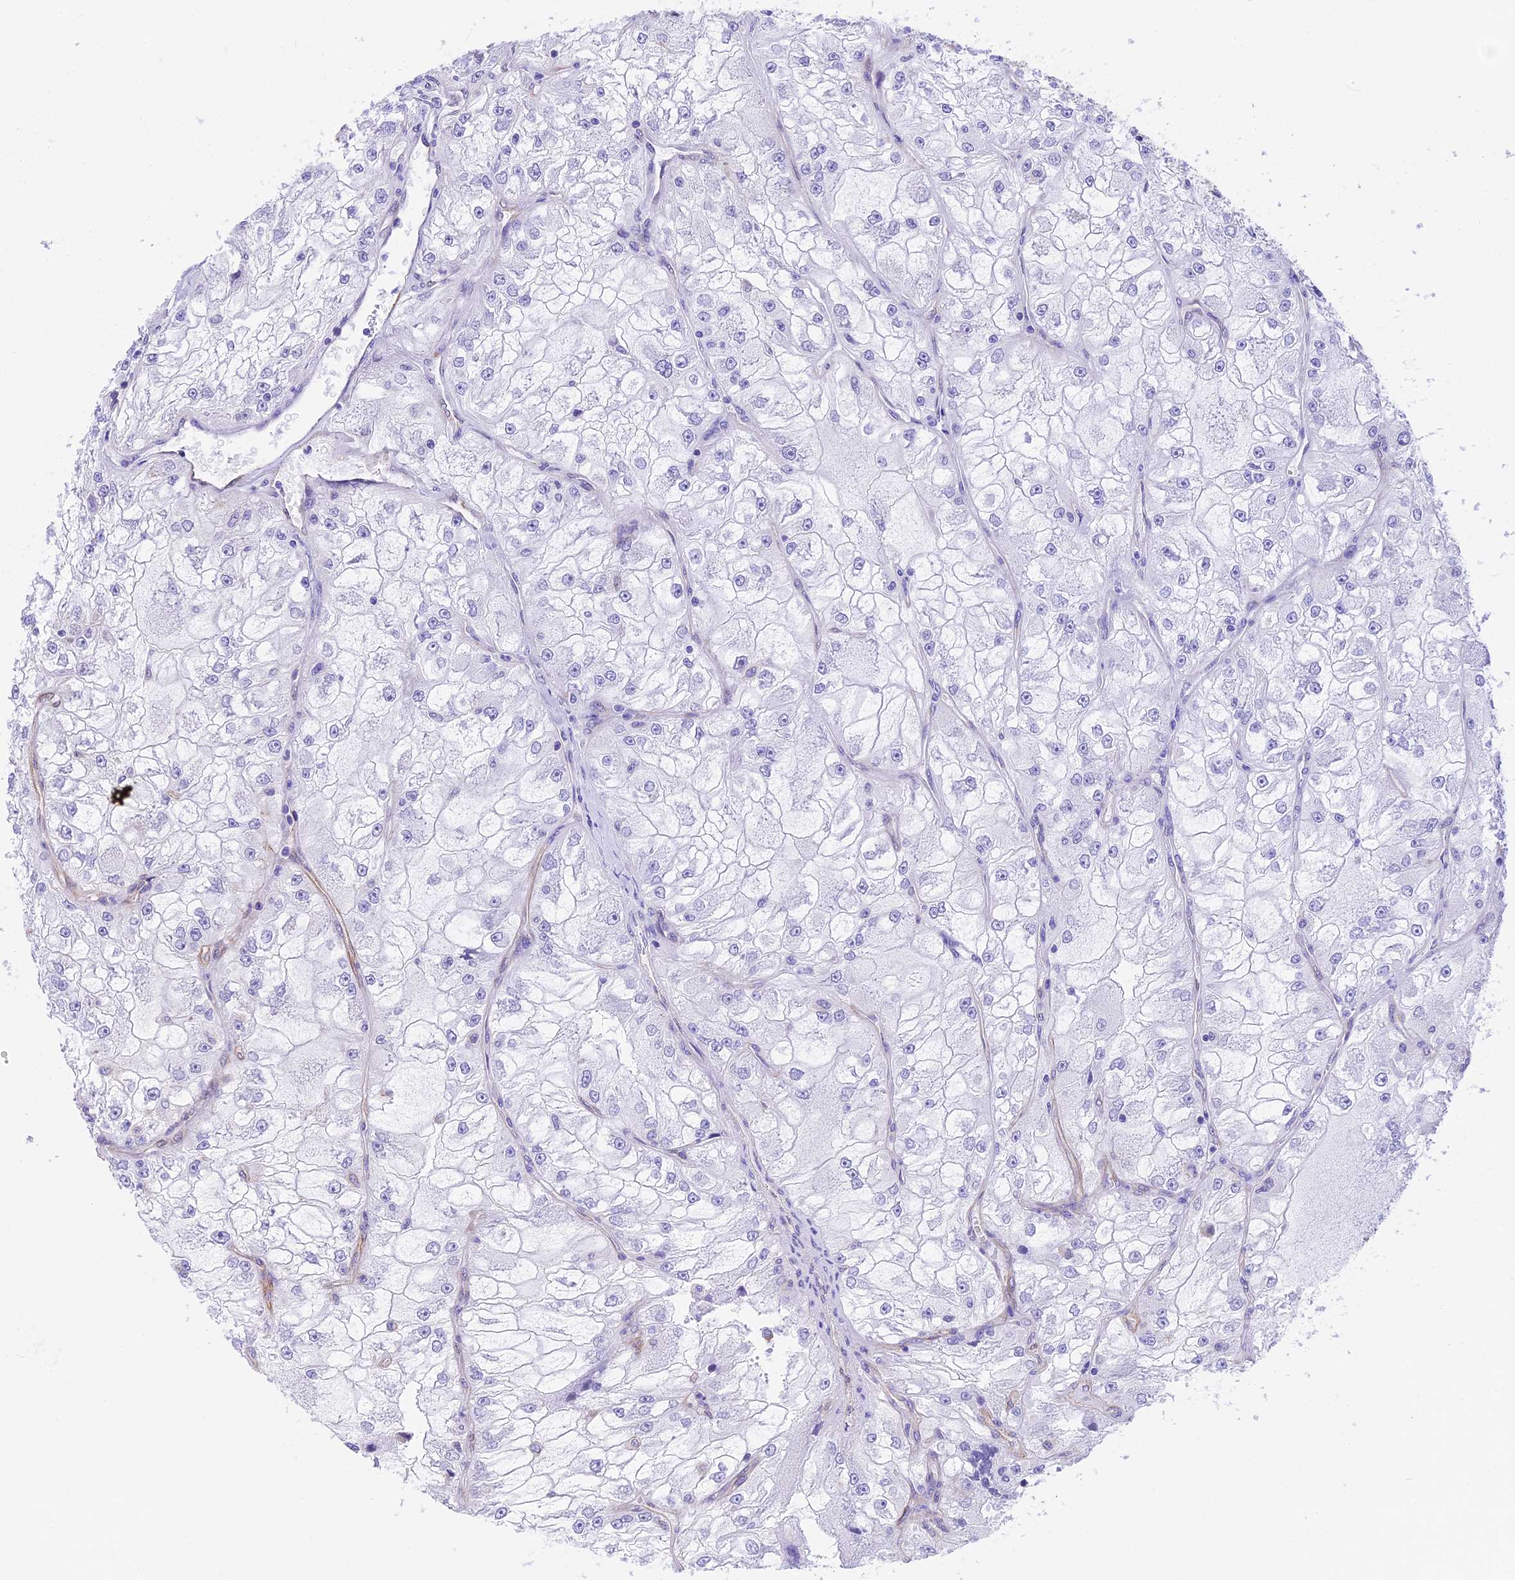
{"staining": {"intensity": "negative", "quantity": "none", "location": "none"}, "tissue": "renal cancer", "cell_type": "Tumor cells", "image_type": "cancer", "snomed": [{"axis": "morphology", "description": "Adenocarcinoma, NOS"}, {"axis": "topography", "description": "Kidney"}], "caption": "Tumor cells show no significant expression in renal cancer (adenocarcinoma). (Brightfield microscopy of DAB immunohistochemistry (IHC) at high magnification).", "gene": "R3HDM4", "patient": {"sex": "female", "age": 72}}